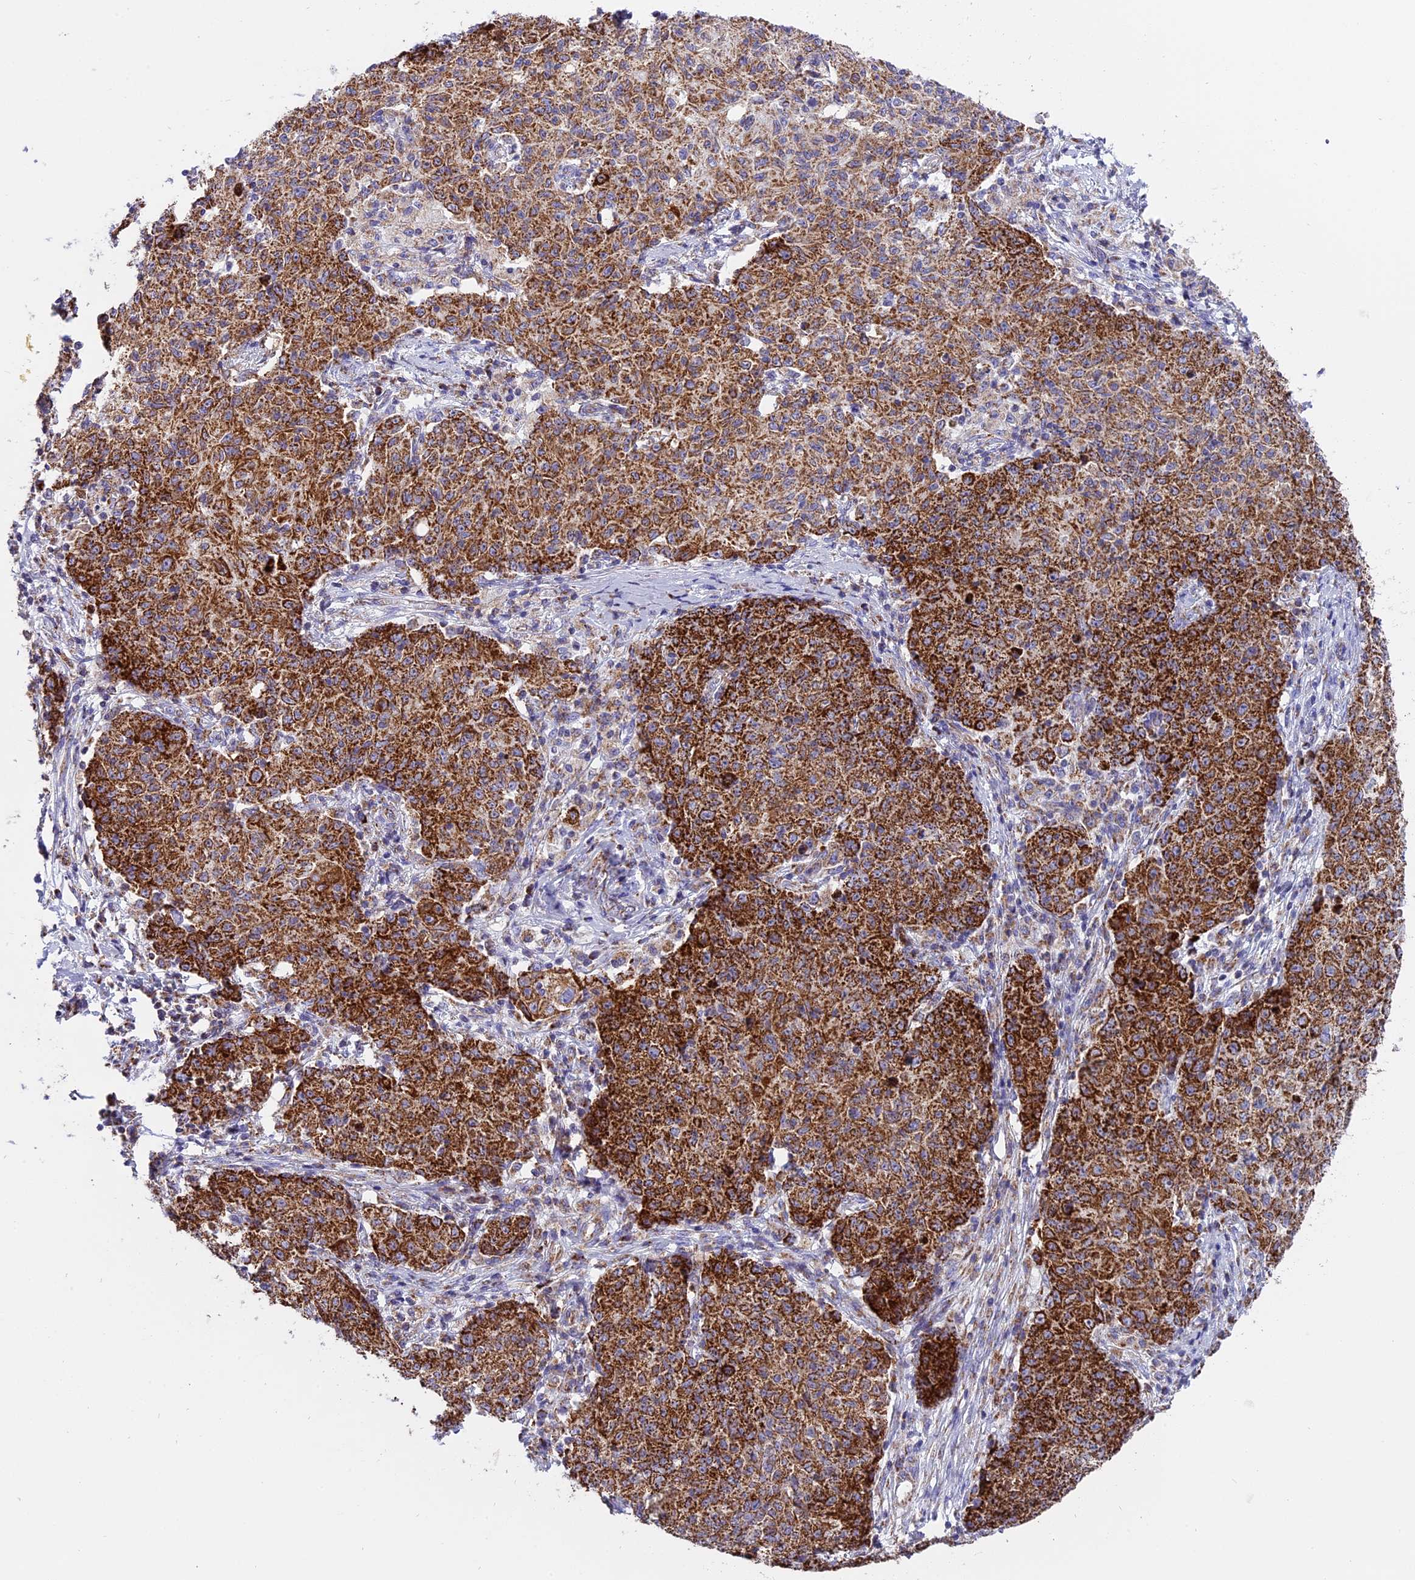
{"staining": {"intensity": "strong", "quantity": ">75%", "location": "cytoplasmic/membranous"}, "tissue": "ovarian cancer", "cell_type": "Tumor cells", "image_type": "cancer", "snomed": [{"axis": "morphology", "description": "Carcinoma, endometroid"}, {"axis": "topography", "description": "Ovary"}], "caption": "Protein expression by immunohistochemistry shows strong cytoplasmic/membranous expression in about >75% of tumor cells in ovarian cancer (endometroid carcinoma). The staining is performed using DAB (3,3'-diaminobenzidine) brown chromogen to label protein expression. The nuclei are counter-stained blue using hematoxylin.", "gene": "MRPS34", "patient": {"sex": "female", "age": 42}}